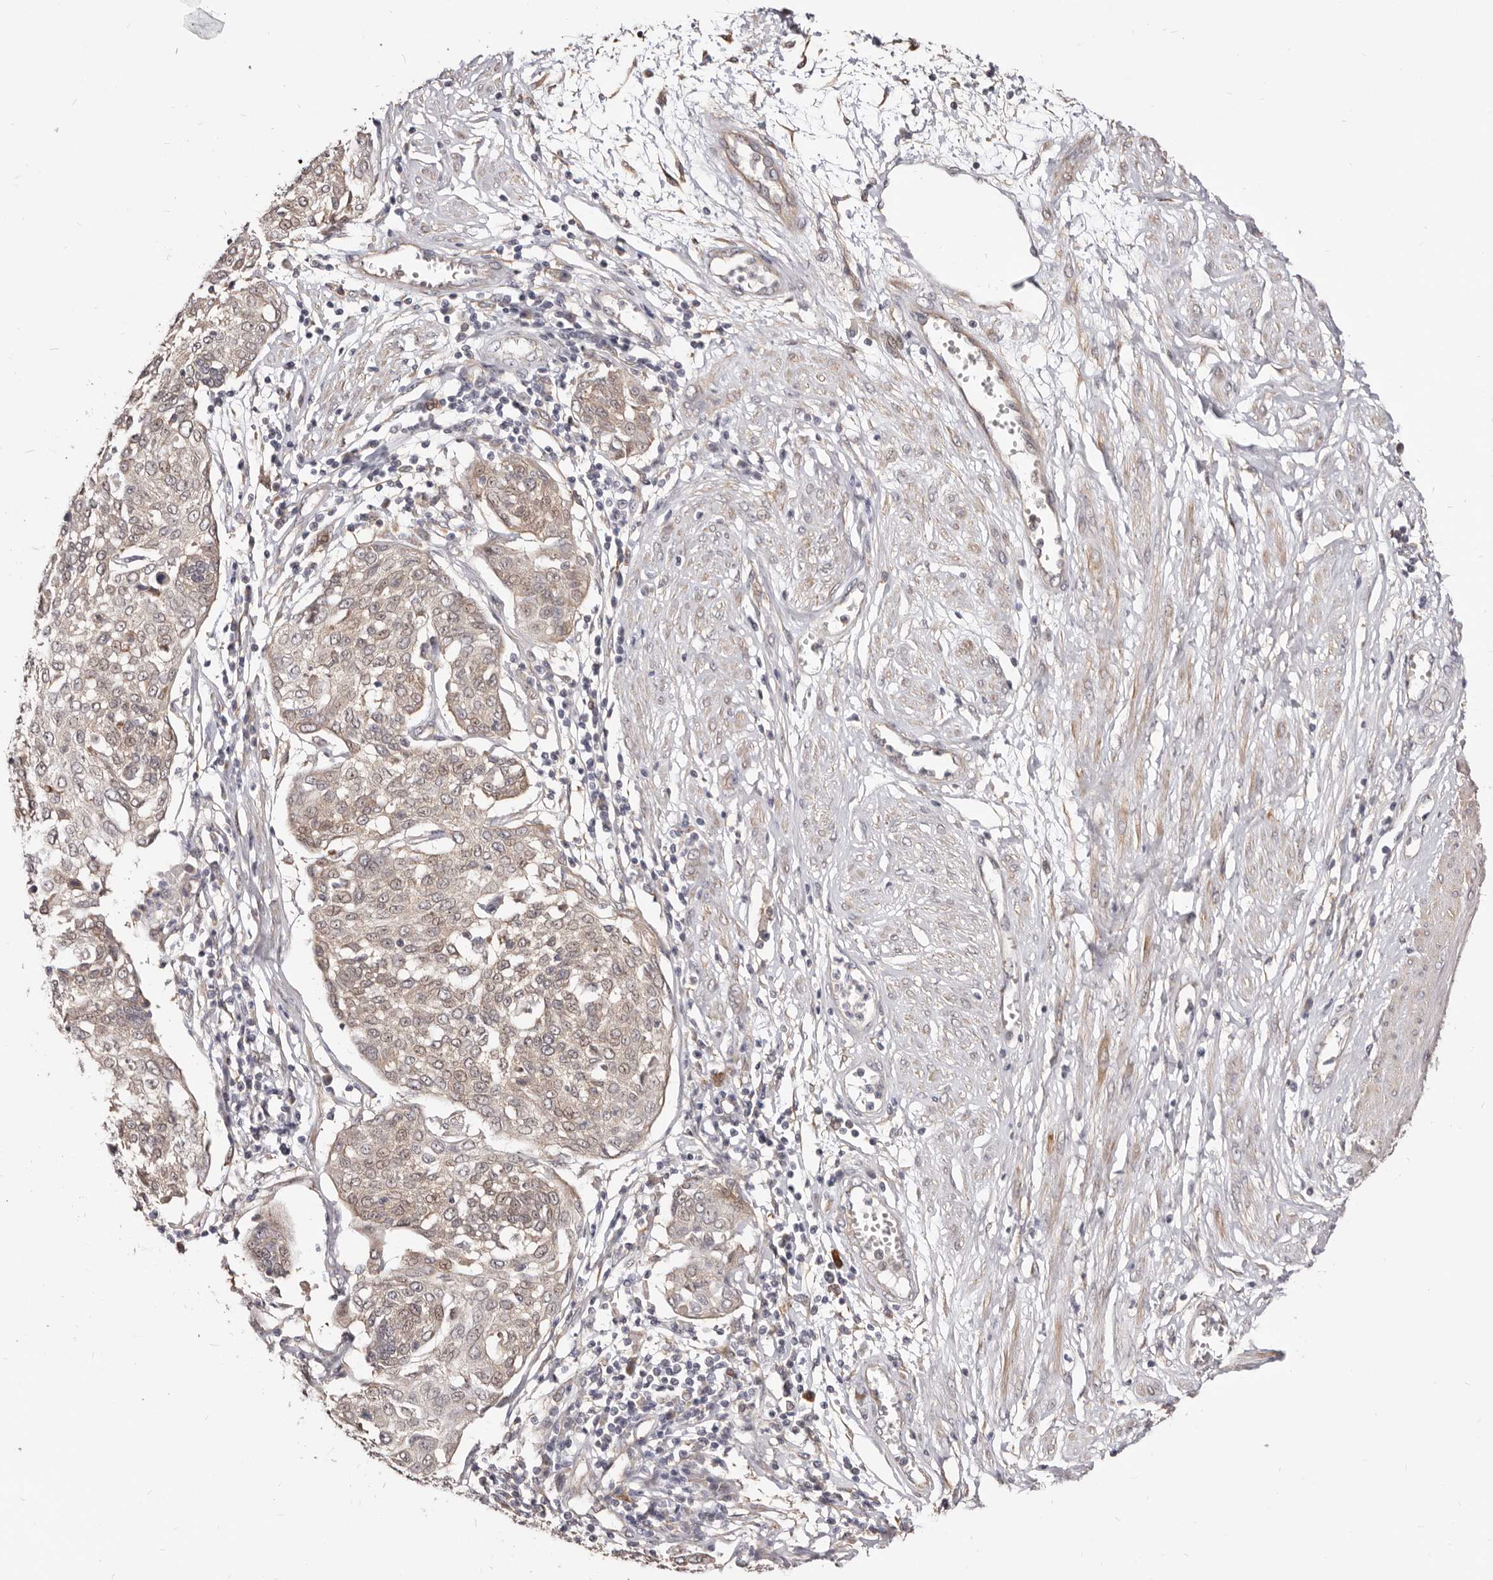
{"staining": {"intensity": "weak", "quantity": ">75%", "location": "cytoplasmic/membranous"}, "tissue": "cervical cancer", "cell_type": "Tumor cells", "image_type": "cancer", "snomed": [{"axis": "morphology", "description": "Squamous cell carcinoma, NOS"}, {"axis": "topography", "description": "Cervix"}], "caption": "Squamous cell carcinoma (cervical) tissue displays weak cytoplasmic/membranous expression in about >75% of tumor cells, visualized by immunohistochemistry. The staining was performed using DAB to visualize the protein expression in brown, while the nuclei were stained in blue with hematoxylin (Magnification: 20x).", "gene": "GPATCH4", "patient": {"sex": "female", "age": 34}}